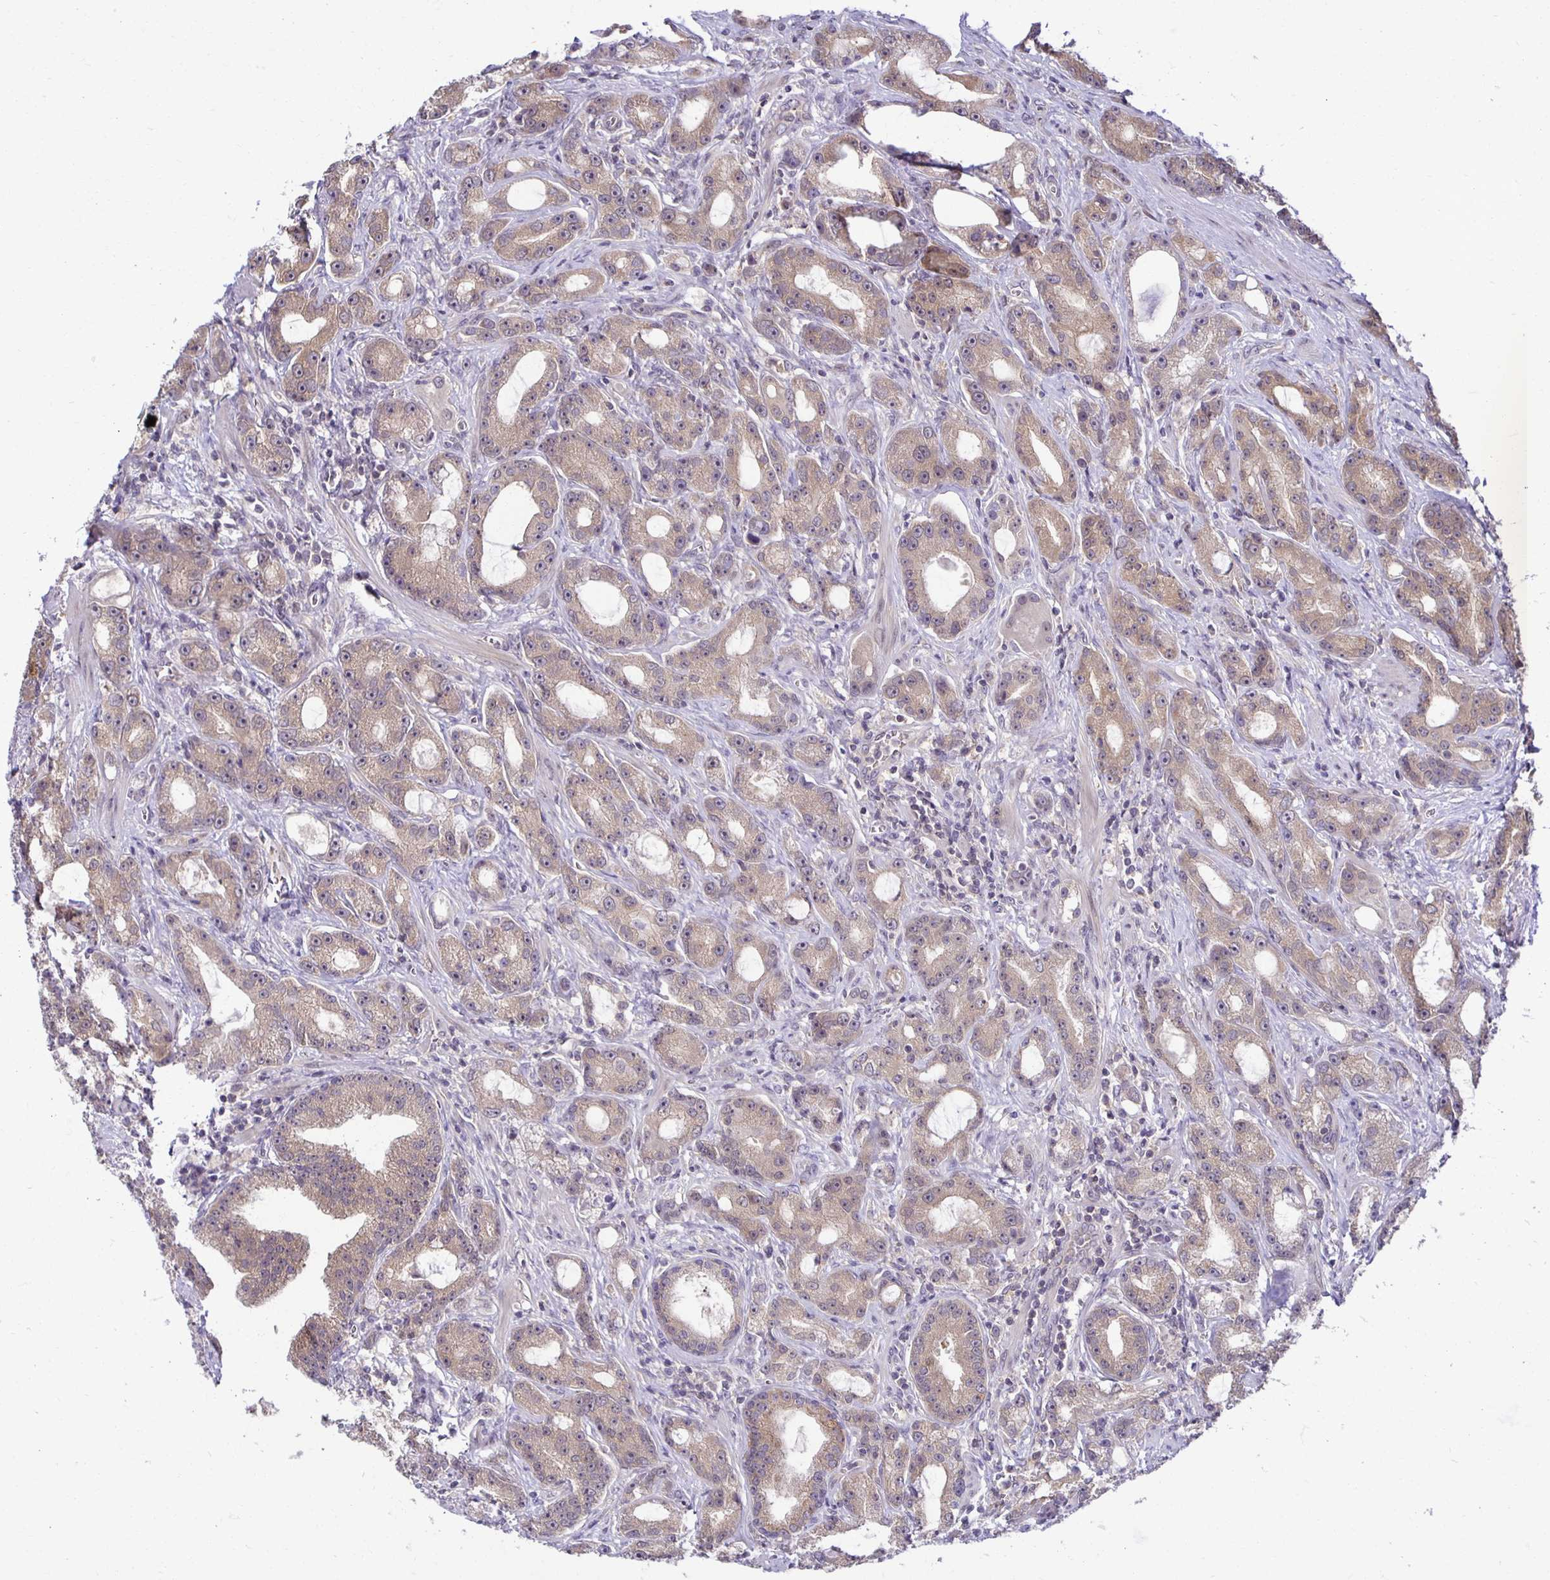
{"staining": {"intensity": "weak", "quantity": ">75%", "location": "cytoplasmic/membranous"}, "tissue": "prostate cancer", "cell_type": "Tumor cells", "image_type": "cancer", "snomed": [{"axis": "morphology", "description": "Adenocarcinoma, High grade"}, {"axis": "topography", "description": "Prostate"}], "caption": "A micrograph of high-grade adenocarcinoma (prostate) stained for a protein demonstrates weak cytoplasmic/membranous brown staining in tumor cells. The protein is stained brown, and the nuclei are stained in blue (DAB IHC with brightfield microscopy, high magnification).", "gene": "MIEN1", "patient": {"sex": "male", "age": 65}}